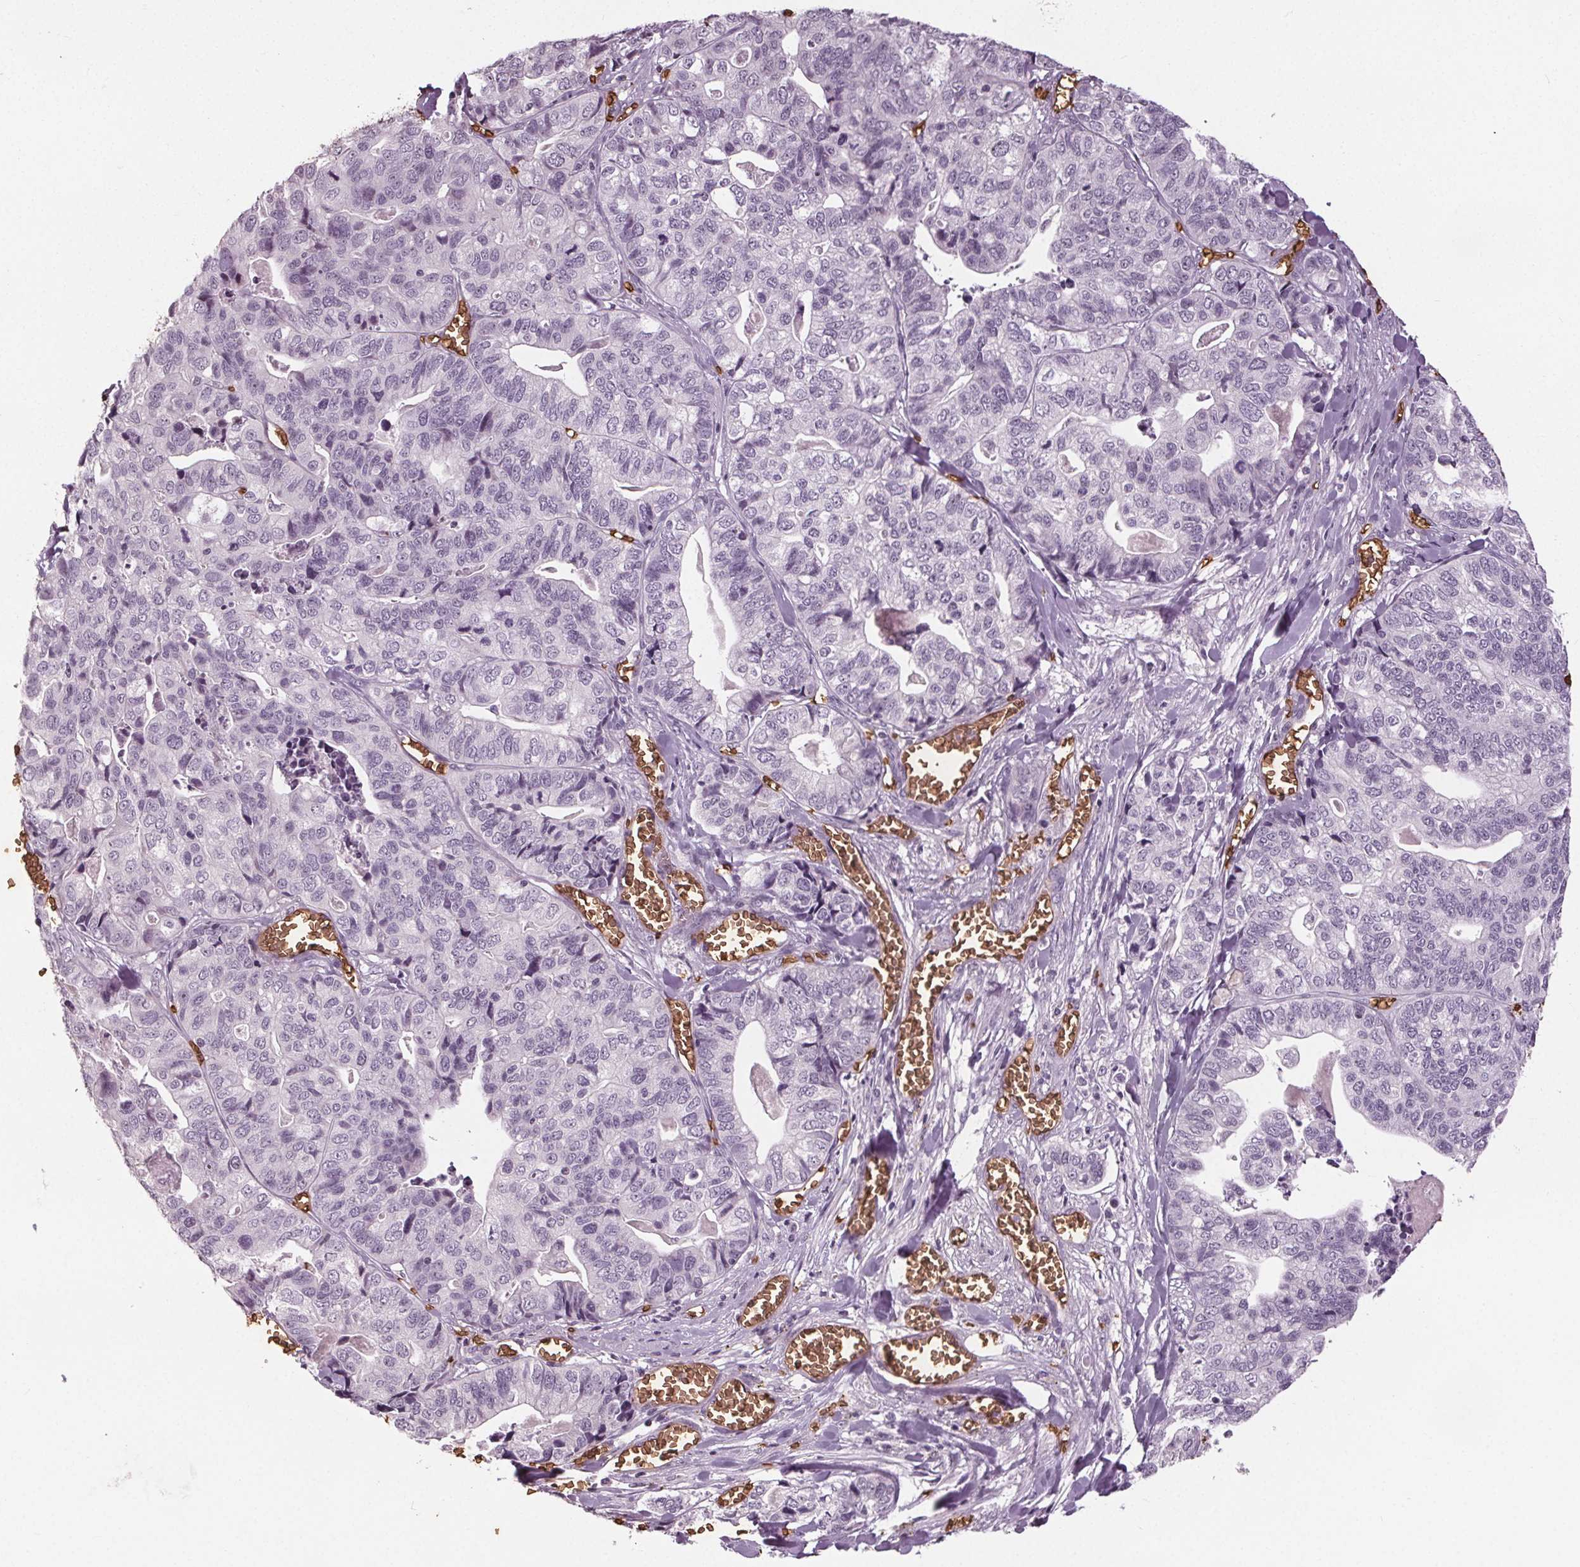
{"staining": {"intensity": "negative", "quantity": "none", "location": "none"}, "tissue": "stomach cancer", "cell_type": "Tumor cells", "image_type": "cancer", "snomed": [{"axis": "morphology", "description": "Adenocarcinoma, NOS"}, {"axis": "topography", "description": "Stomach, upper"}], "caption": "This histopathology image is of adenocarcinoma (stomach) stained with IHC to label a protein in brown with the nuclei are counter-stained blue. There is no expression in tumor cells.", "gene": "SLC4A1", "patient": {"sex": "female", "age": 67}}